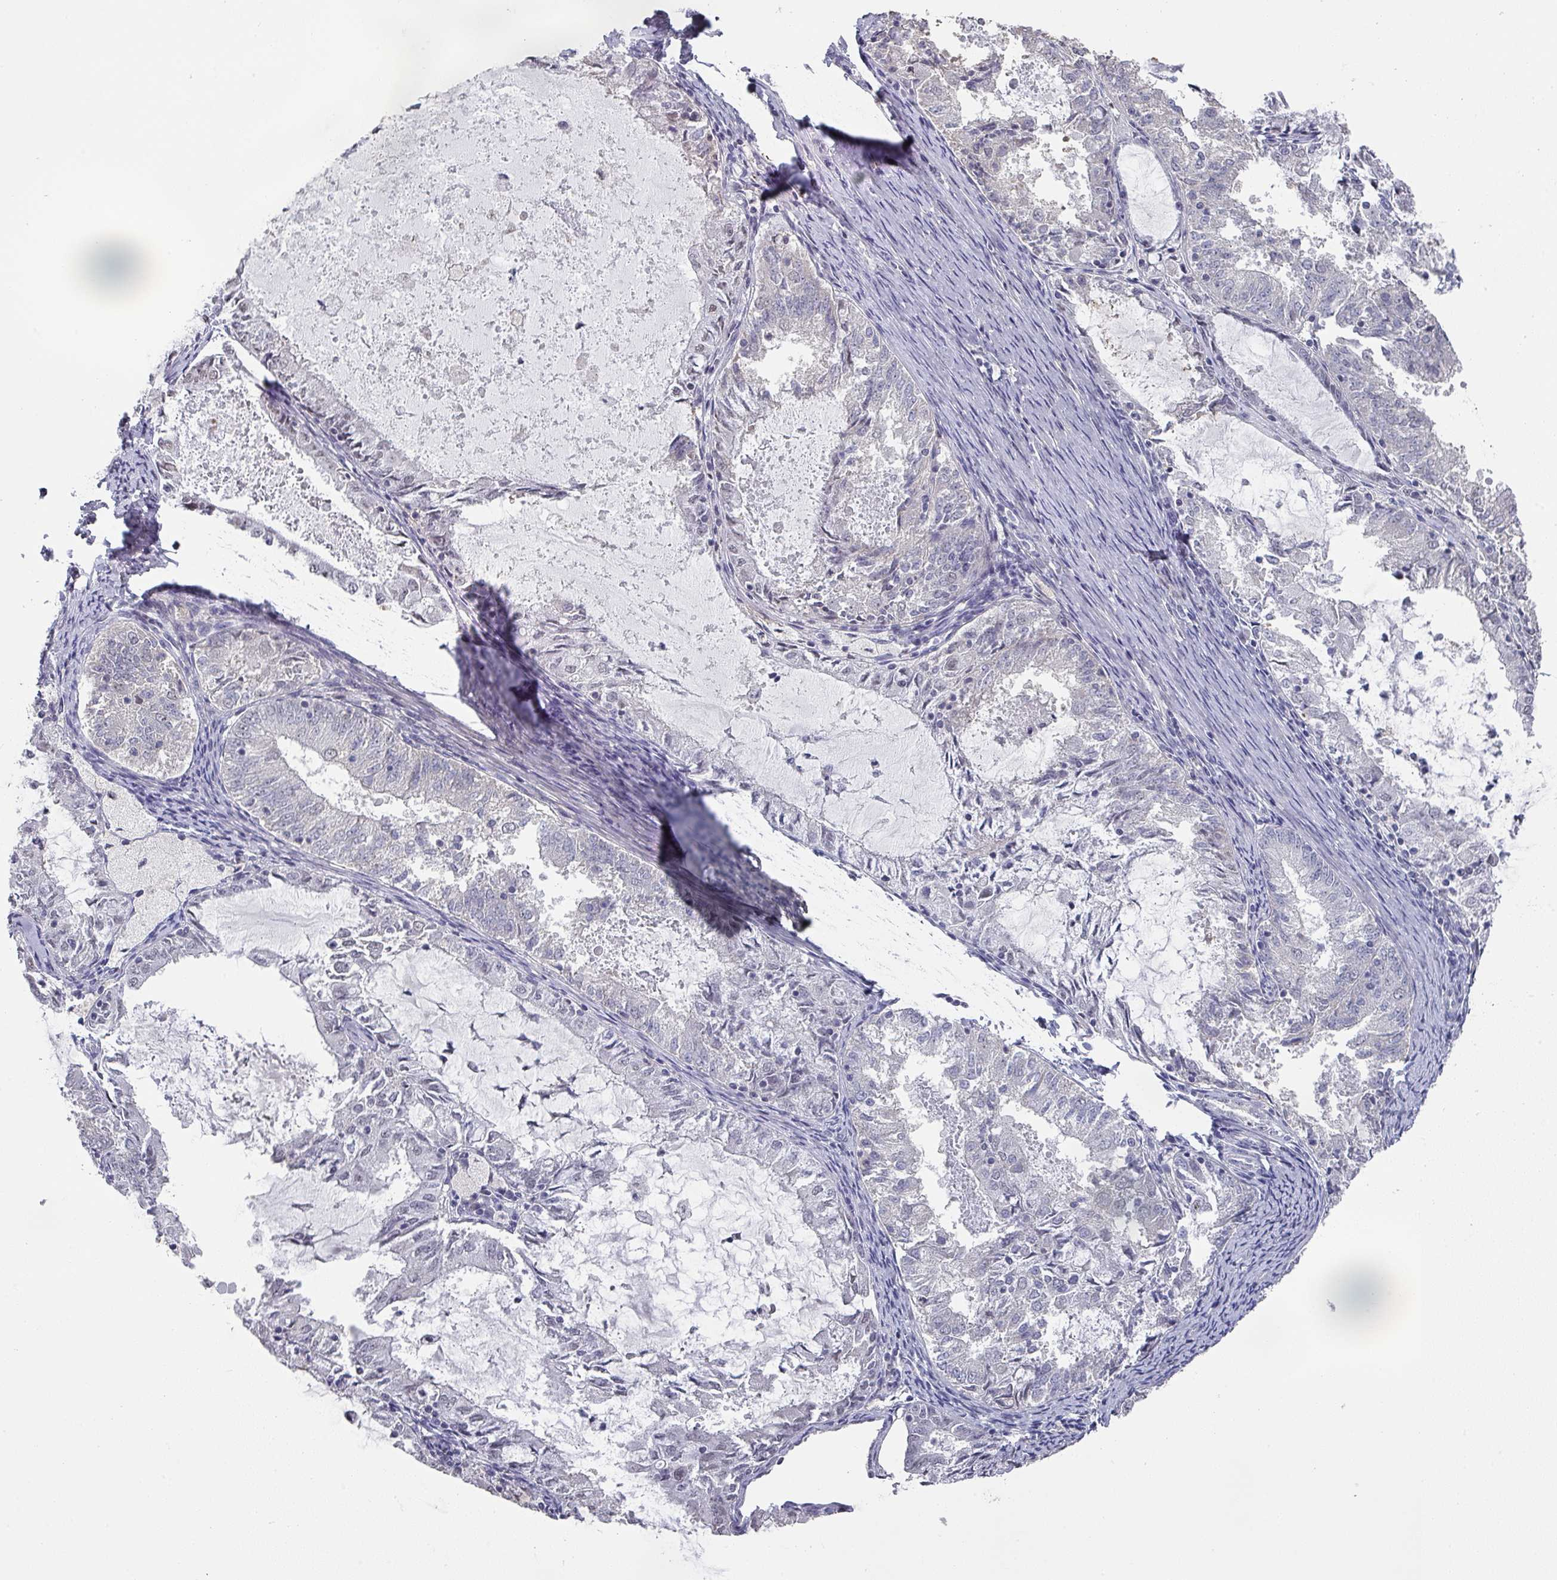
{"staining": {"intensity": "negative", "quantity": "none", "location": "none"}, "tissue": "endometrial cancer", "cell_type": "Tumor cells", "image_type": "cancer", "snomed": [{"axis": "morphology", "description": "Adenocarcinoma, NOS"}, {"axis": "topography", "description": "Endometrium"}], "caption": "Tumor cells are negative for brown protein staining in endometrial cancer (adenocarcinoma).", "gene": "ZNF654", "patient": {"sex": "female", "age": 57}}